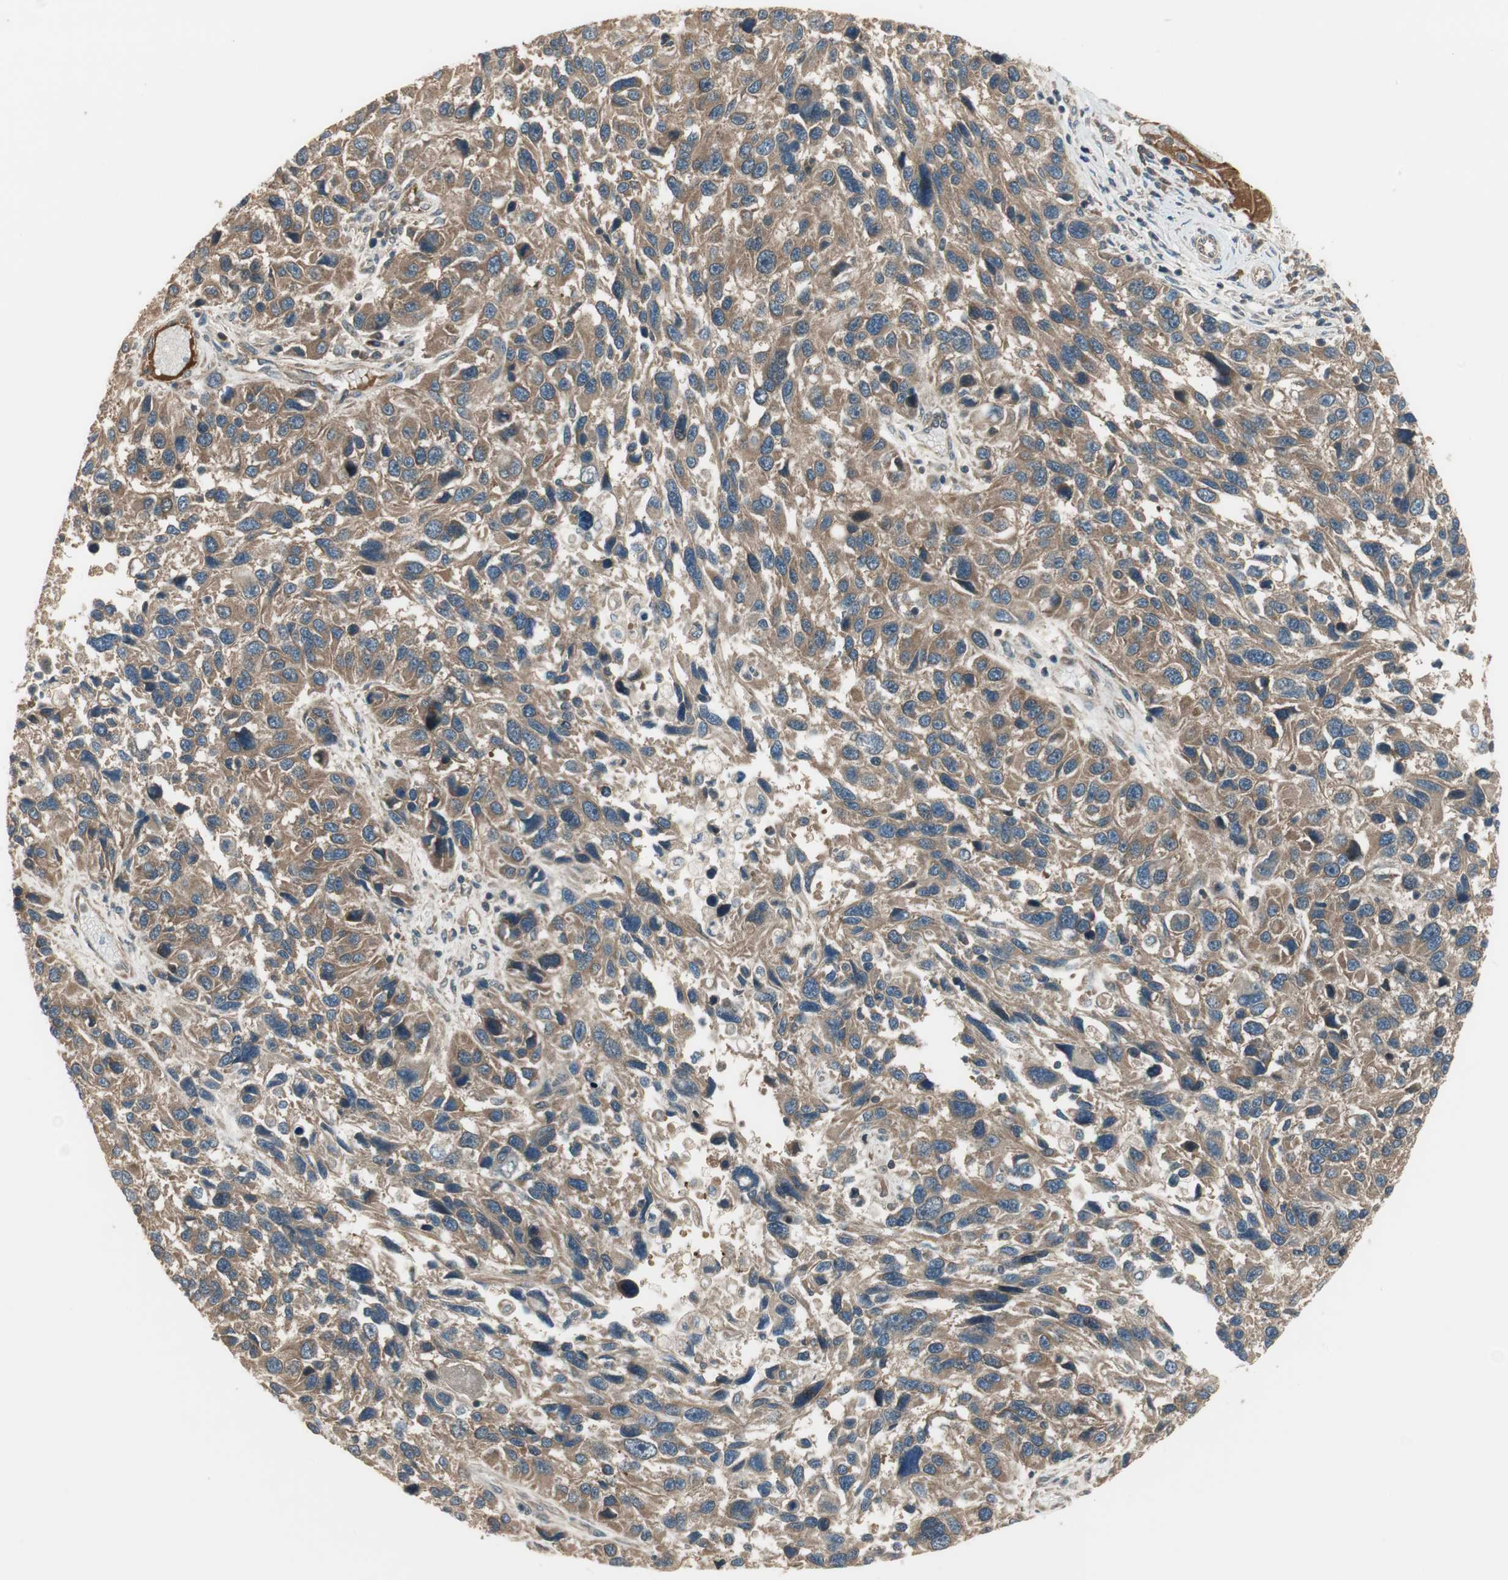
{"staining": {"intensity": "moderate", "quantity": ">75%", "location": "cytoplasmic/membranous"}, "tissue": "melanoma", "cell_type": "Tumor cells", "image_type": "cancer", "snomed": [{"axis": "morphology", "description": "Malignant melanoma, NOS"}, {"axis": "topography", "description": "Skin"}], "caption": "An image of human malignant melanoma stained for a protein displays moderate cytoplasmic/membranous brown staining in tumor cells.", "gene": "PFDN5", "patient": {"sex": "male", "age": 53}}